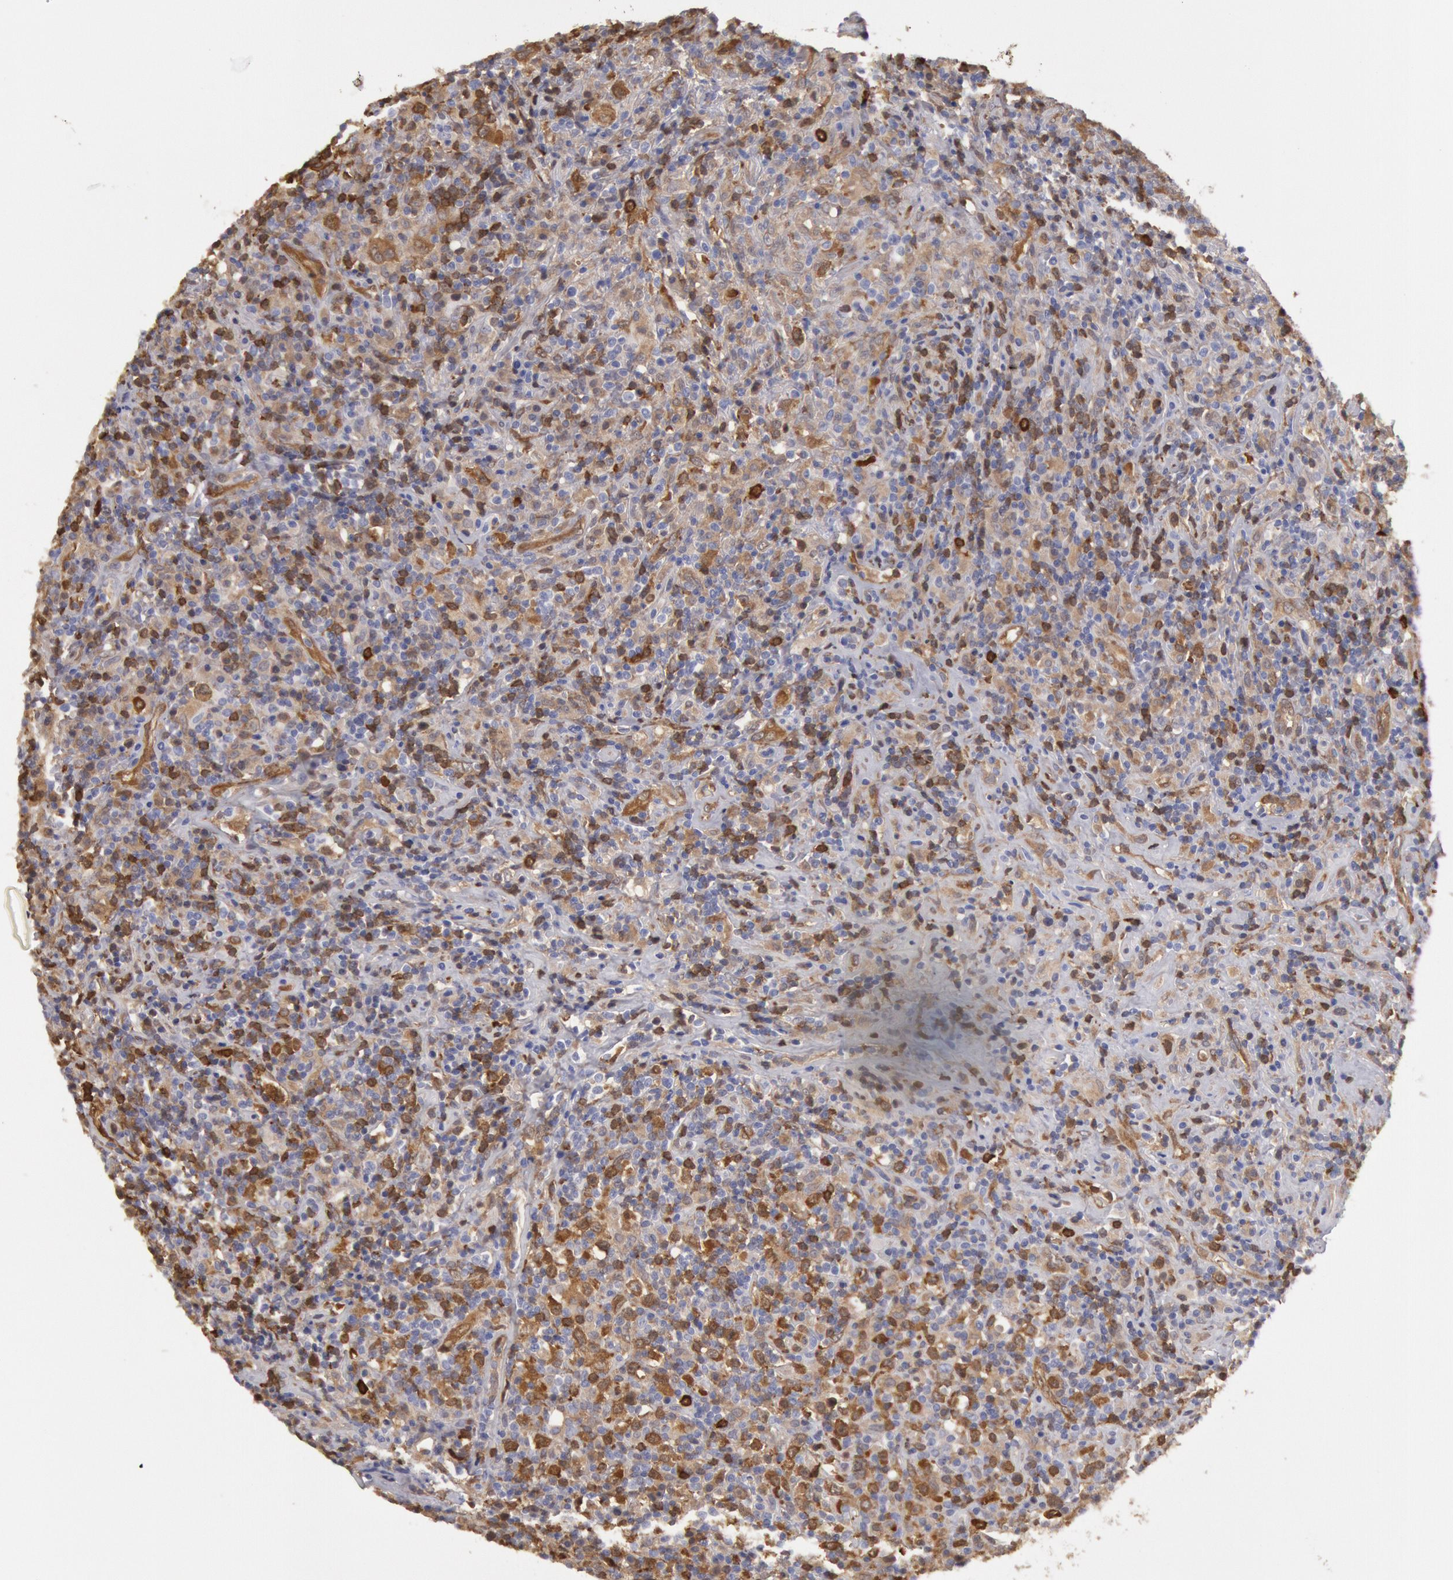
{"staining": {"intensity": "moderate", "quantity": "25%-75%", "location": "cytoplasmic/membranous"}, "tissue": "lymphoma", "cell_type": "Tumor cells", "image_type": "cancer", "snomed": [{"axis": "morphology", "description": "Hodgkin's disease, NOS"}, {"axis": "topography", "description": "Lymph node"}], "caption": "DAB immunohistochemical staining of lymphoma shows moderate cytoplasmic/membranous protein staining in approximately 25%-75% of tumor cells. The protein is stained brown, and the nuclei are stained in blue (DAB (3,3'-diaminobenzidine) IHC with brightfield microscopy, high magnification).", "gene": "CCDC50", "patient": {"sex": "male", "age": 46}}